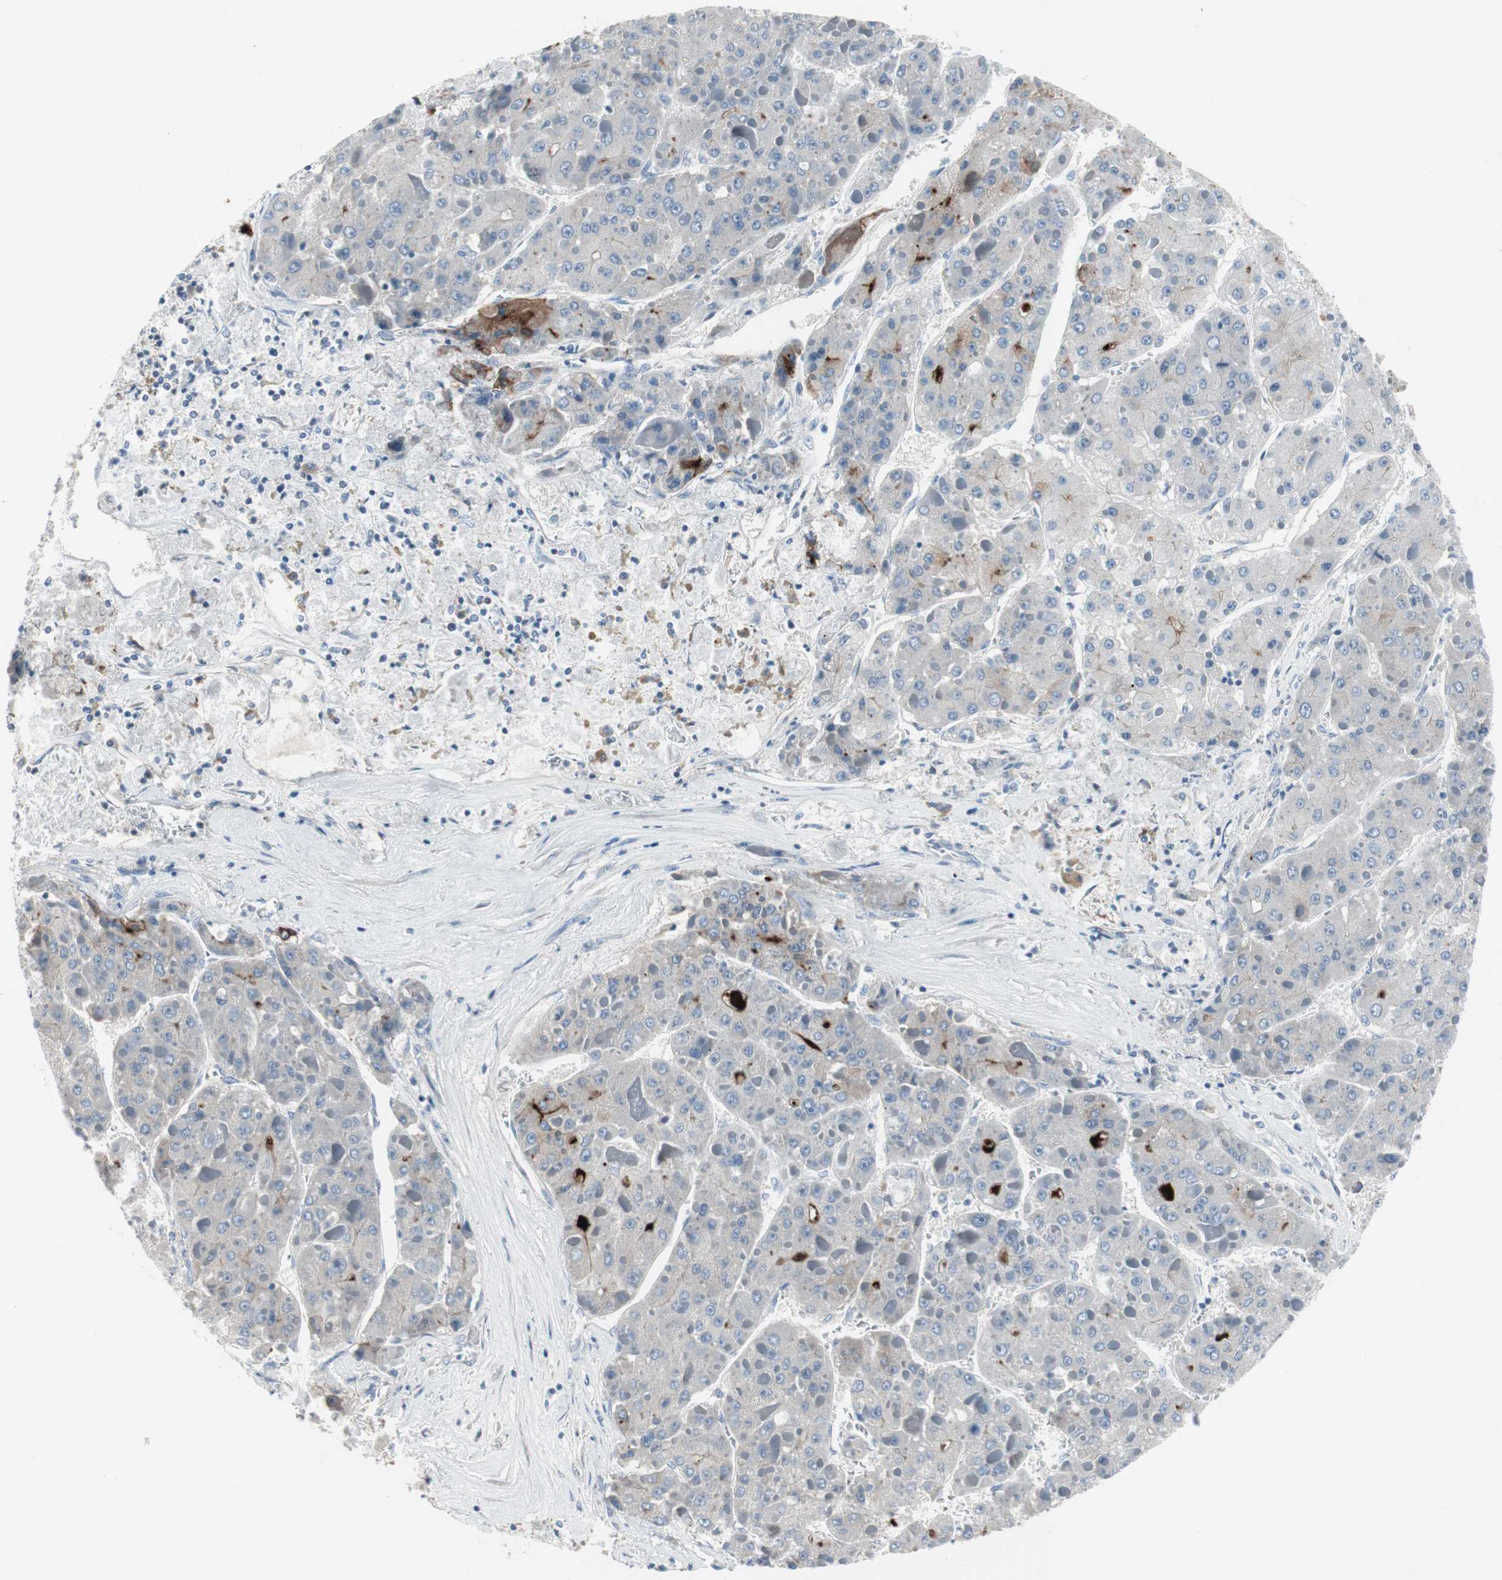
{"staining": {"intensity": "strong", "quantity": "<25%", "location": "cytoplasmic/membranous"}, "tissue": "liver cancer", "cell_type": "Tumor cells", "image_type": "cancer", "snomed": [{"axis": "morphology", "description": "Carcinoma, Hepatocellular, NOS"}, {"axis": "topography", "description": "Liver"}], "caption": "High-magnification brightfield microscopy of liver hepatocellular carcinoma stained with DAB (brown) and counterstained with hematoxylin (blue). tumor cells exhibit strong cytoplasmic/membranous positivity is present in about<25% of cells. (Stains: DAB in brown, nuclei in blue, Microscopy: brightfield microscopy at high magnification).", "gene": "PIGR", "patient": {"sex": "female", "age": 73}}